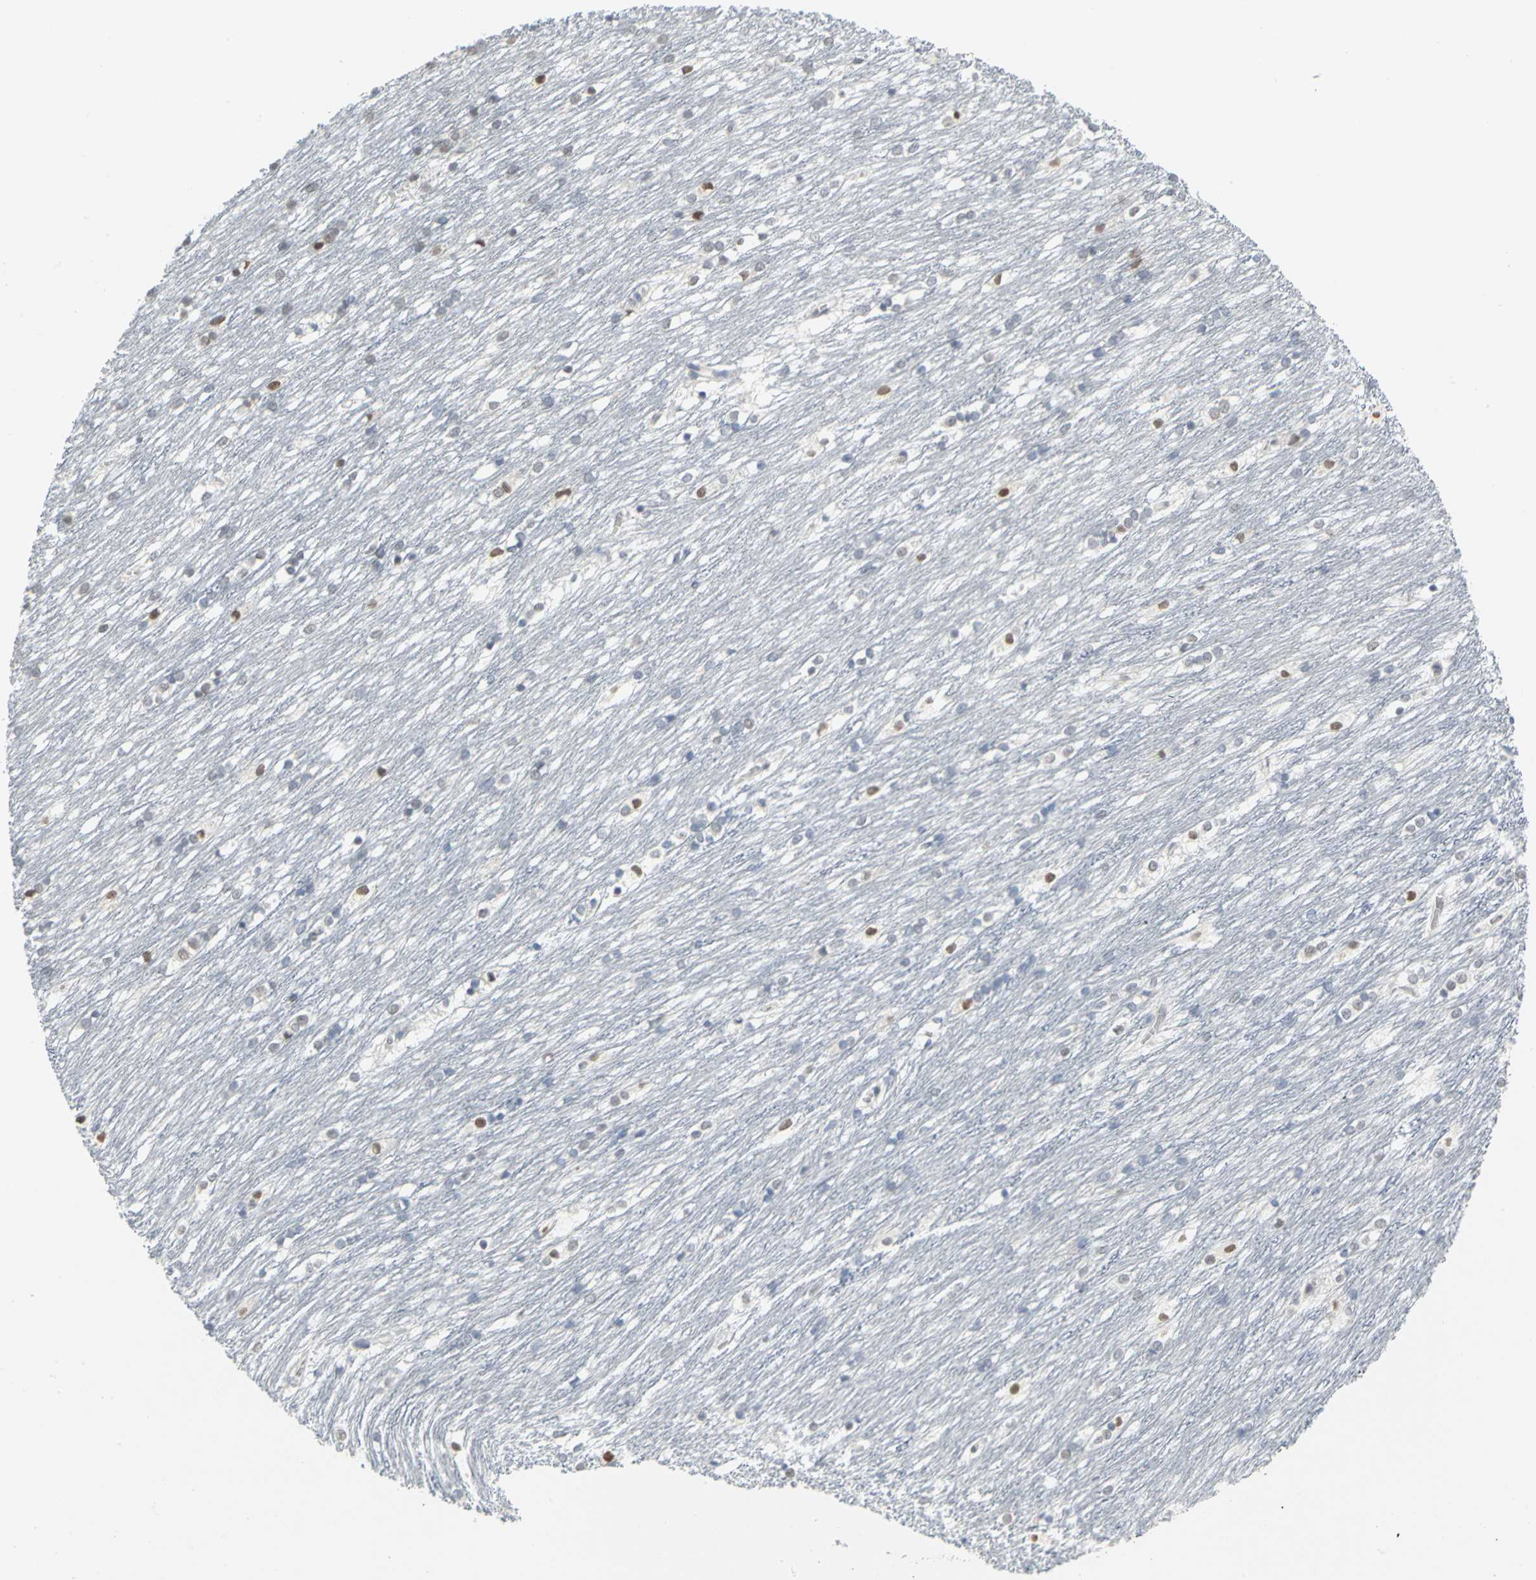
{"staining": {"intensity": "moderate", "quantity": "<25%", "location": "nuclear"}, "tissue": "caudate", "cell_type": "Glial cells", "image_type": "normal", "snomed": [{"axis": "morphology", "description": "Normal tissue, NOS"}, {"axis": "topography", "description": "Lateral ventricle wall"}], "caption": "Immunohistochemical staining of unremarkable caudate shows moderate nuclear protein positivity in approximately <25% of glial cells. (brown staining indicates protein expression, while blue staining denotes nuclei).", "gene": "ZIC1", "patient": {"sex": "female", "age": 19}}